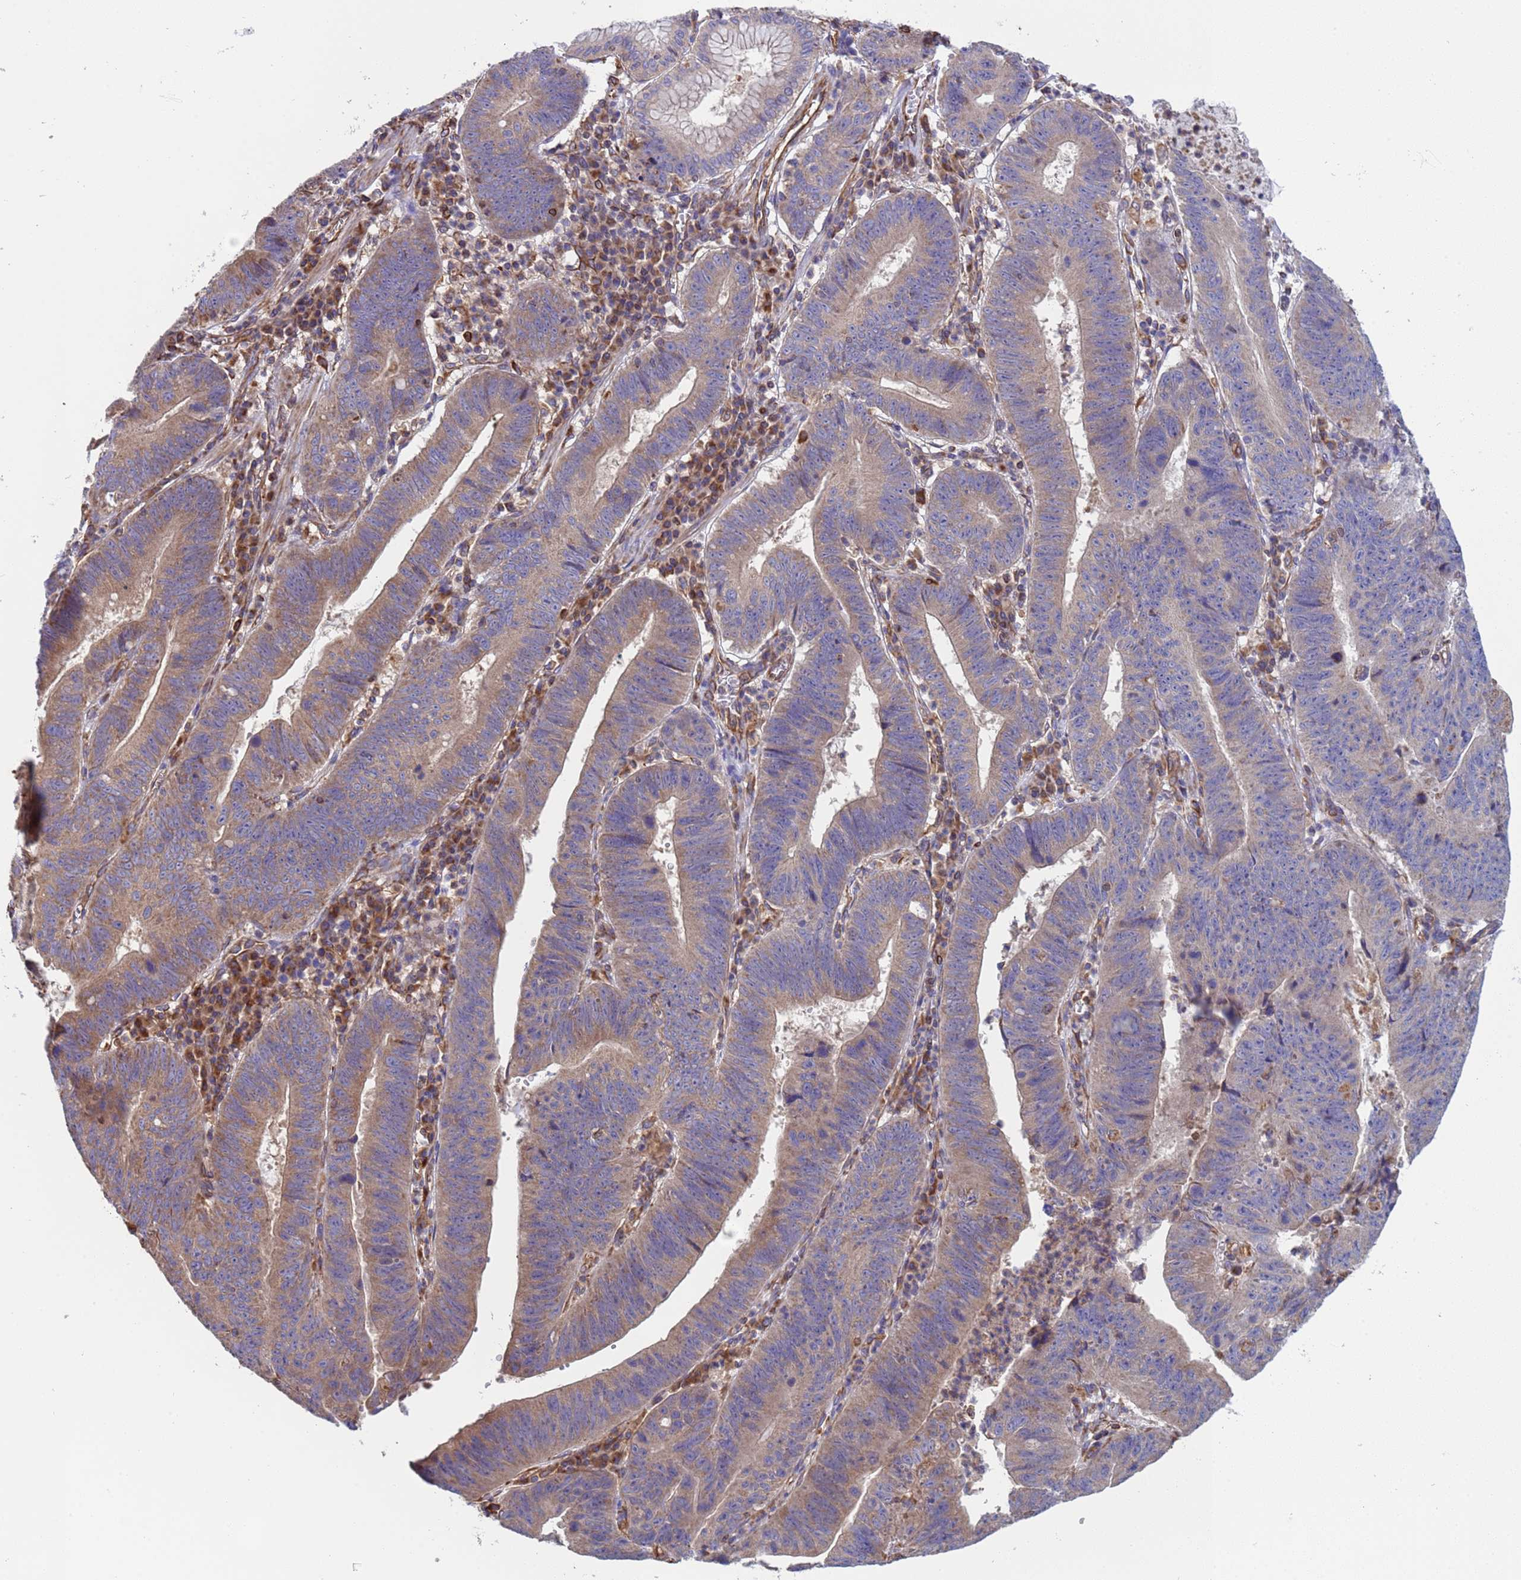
{"staining": {"intensity": "moderate", "quantity": "25%-75%", "location": "cytoplasmic/membranous"}, "tissue": "stomach cancer", "cell_type": "Tumor cells", "image_type": "cancer", "snomed": [{"axis": "morphology", "description": "Adenocarcinoma, NOS"}, {"axis": "topography", "description": "Stomach"}], "caption": "Immunohistochemistry photomicrograph of neoplastic tissue: stomach cancer stained using IHC demonstrates medium levels of moderate protein expression localized specifically in the cytoplasmic/membranous of tumor cells, appearing as a cytoplasmic/membranous brown color.", "gene": "NUDT12", "patient": {"sex": "male", "age": 59}}